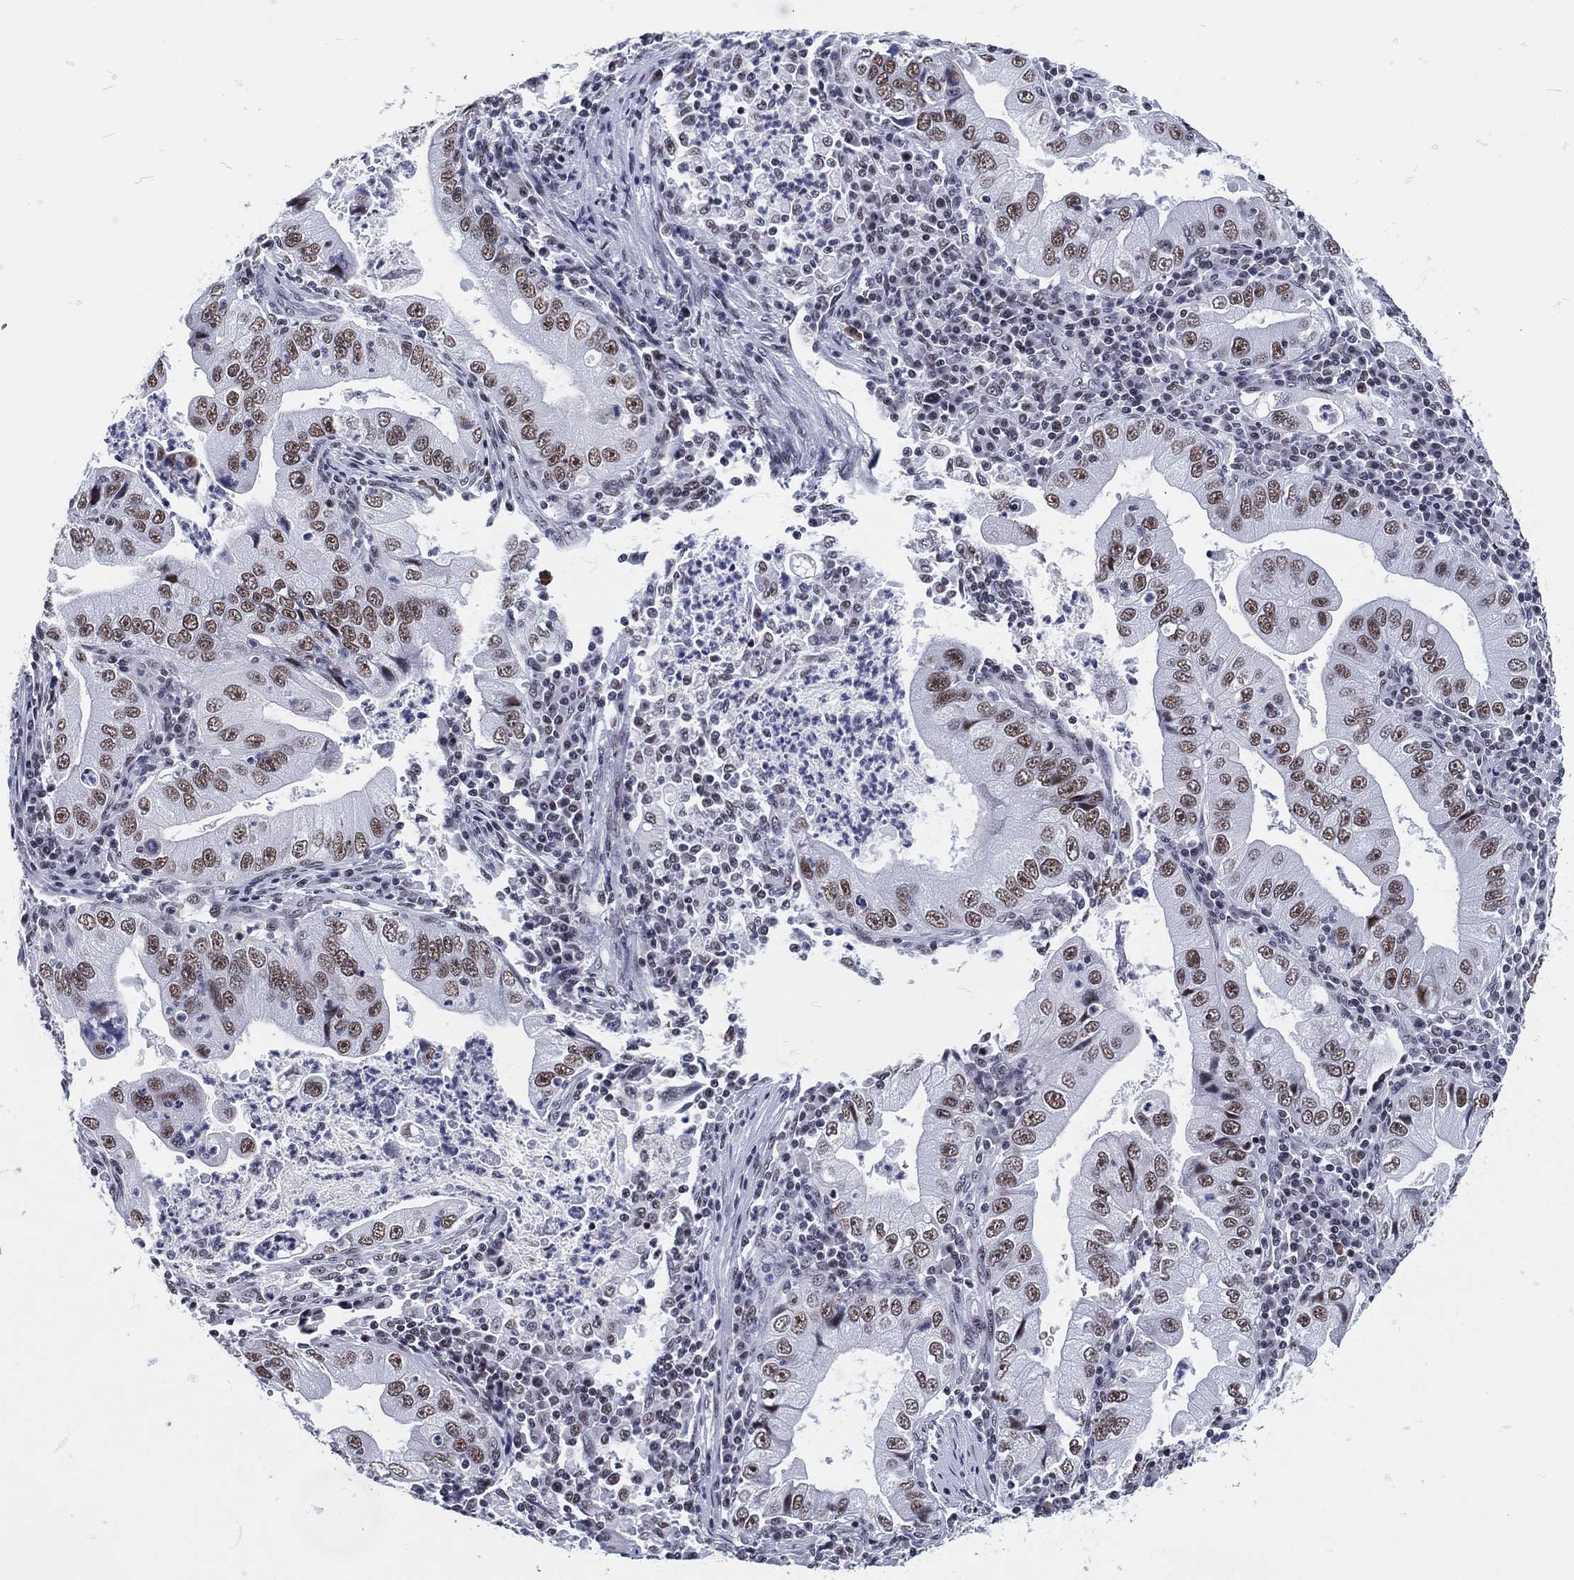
{"staining": {"intensity": "moderate", "quantity": ">75%", "location": "nuclear"}, "tissue": "stomach cancer", "cell_type": "Tumor cells", "image_type": "cancer", "snomed": [{"axis": "morphology", "description": "Adenocarcinoma, NOS"}, {"axis": "topography", "description": "Stomach"}], "caption": "IHC of stomach adenocarcinoma displays medium levels of moderate nuclear staining in about >75% of tumor cells.", "gene": "MAPK8IP1", "patient": {"sex": "male", "age": 76}}